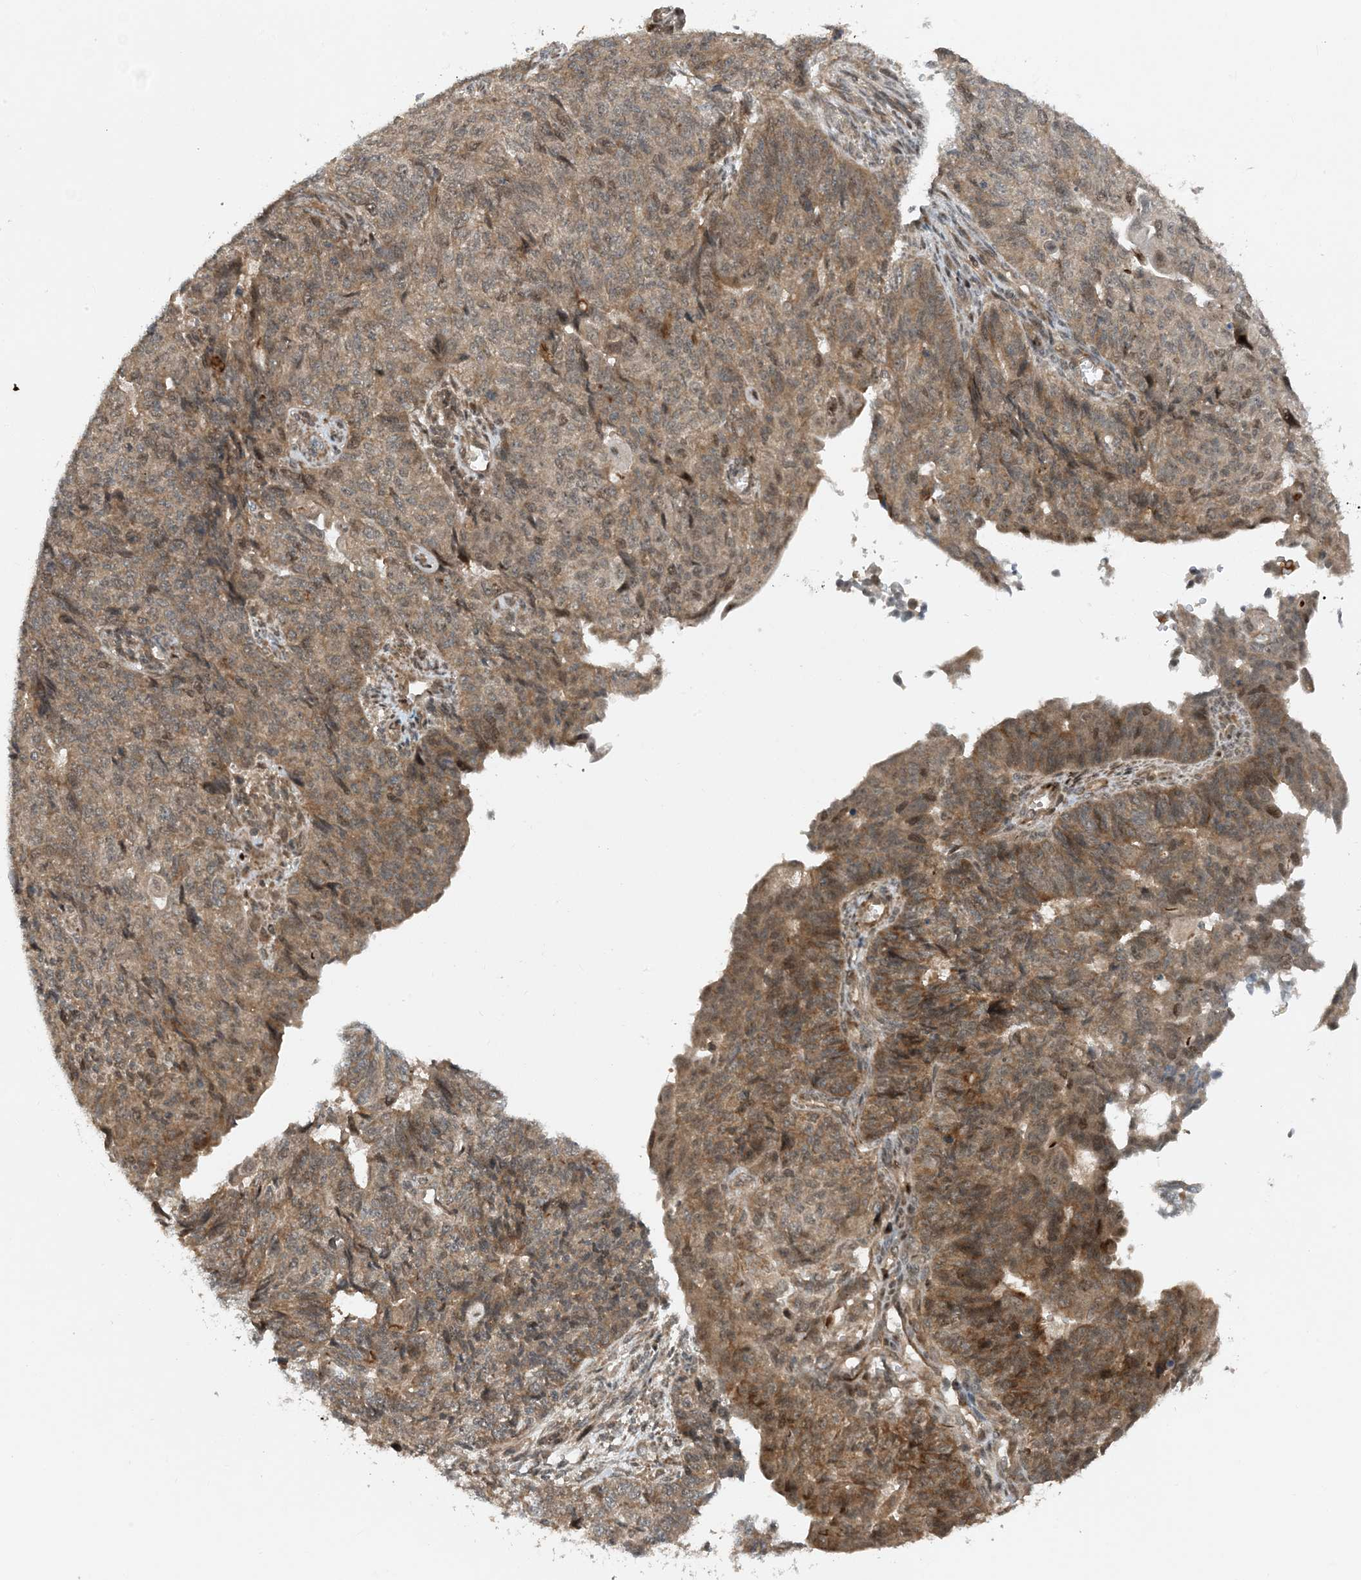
{"staining": {"intensity": "moderate", "quantity": "25%-75%", "location": "cytoplasmic/membranous"}, "tissue": "endometrial cancer", "cell_type": "Tumor cells", "image_type": "cancer", "snomed": [{"axis": "morphology", "description": "Adenocarcinoma, NOS"}, {"axis": "topography", "description": "Endometrium"}], "caption": "Moderate cytoplasmic/membranous protein positivity is seen in about 25%-75% of tumor cells in endometrial cancer (adenocarcinoma).", "gene": "HEMK1", "patient": {"sex": "female", "age": 32}}